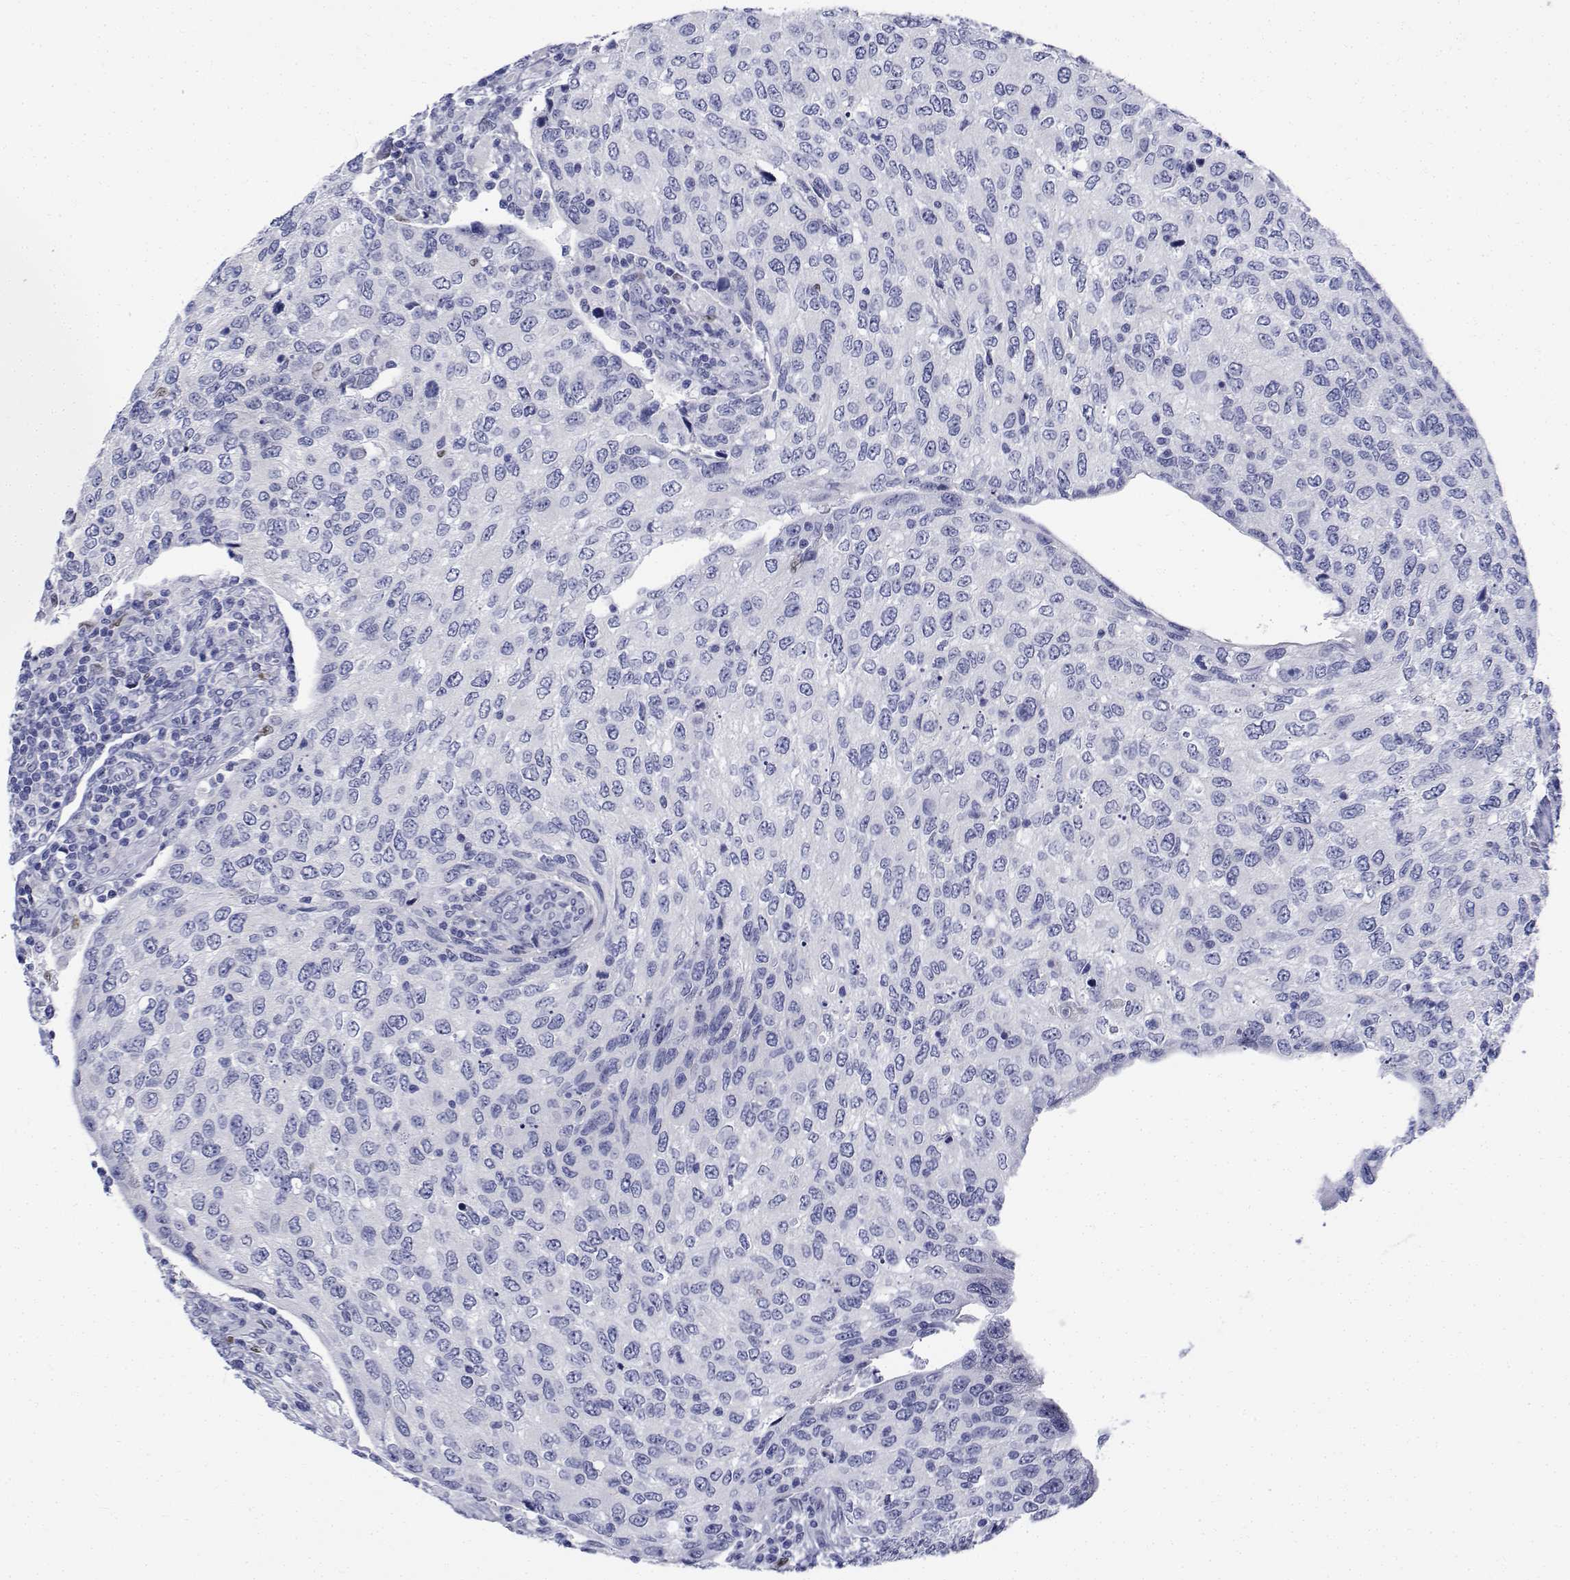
{"staining": {"intensity": "negative", "quantity": "none", "location": "none"}, "tissue": "urothelial cancer", "cell_type": "Tumor cells", "image_type": "cancer", "snomed": [{"axis": "morphology", "description": "Urothelial carcinoma, High grade"}, {"axis": "topography", "description": "Urinary bladder"}], "caption": "Immunohistochemistry (IHC) image of human urothelial carcinoma (high-grade) stained for a protein (brown), which displays no expression in tumor cells.", "gene": "PLXNA4", "patient": {"sex": "female", "age": 78}}